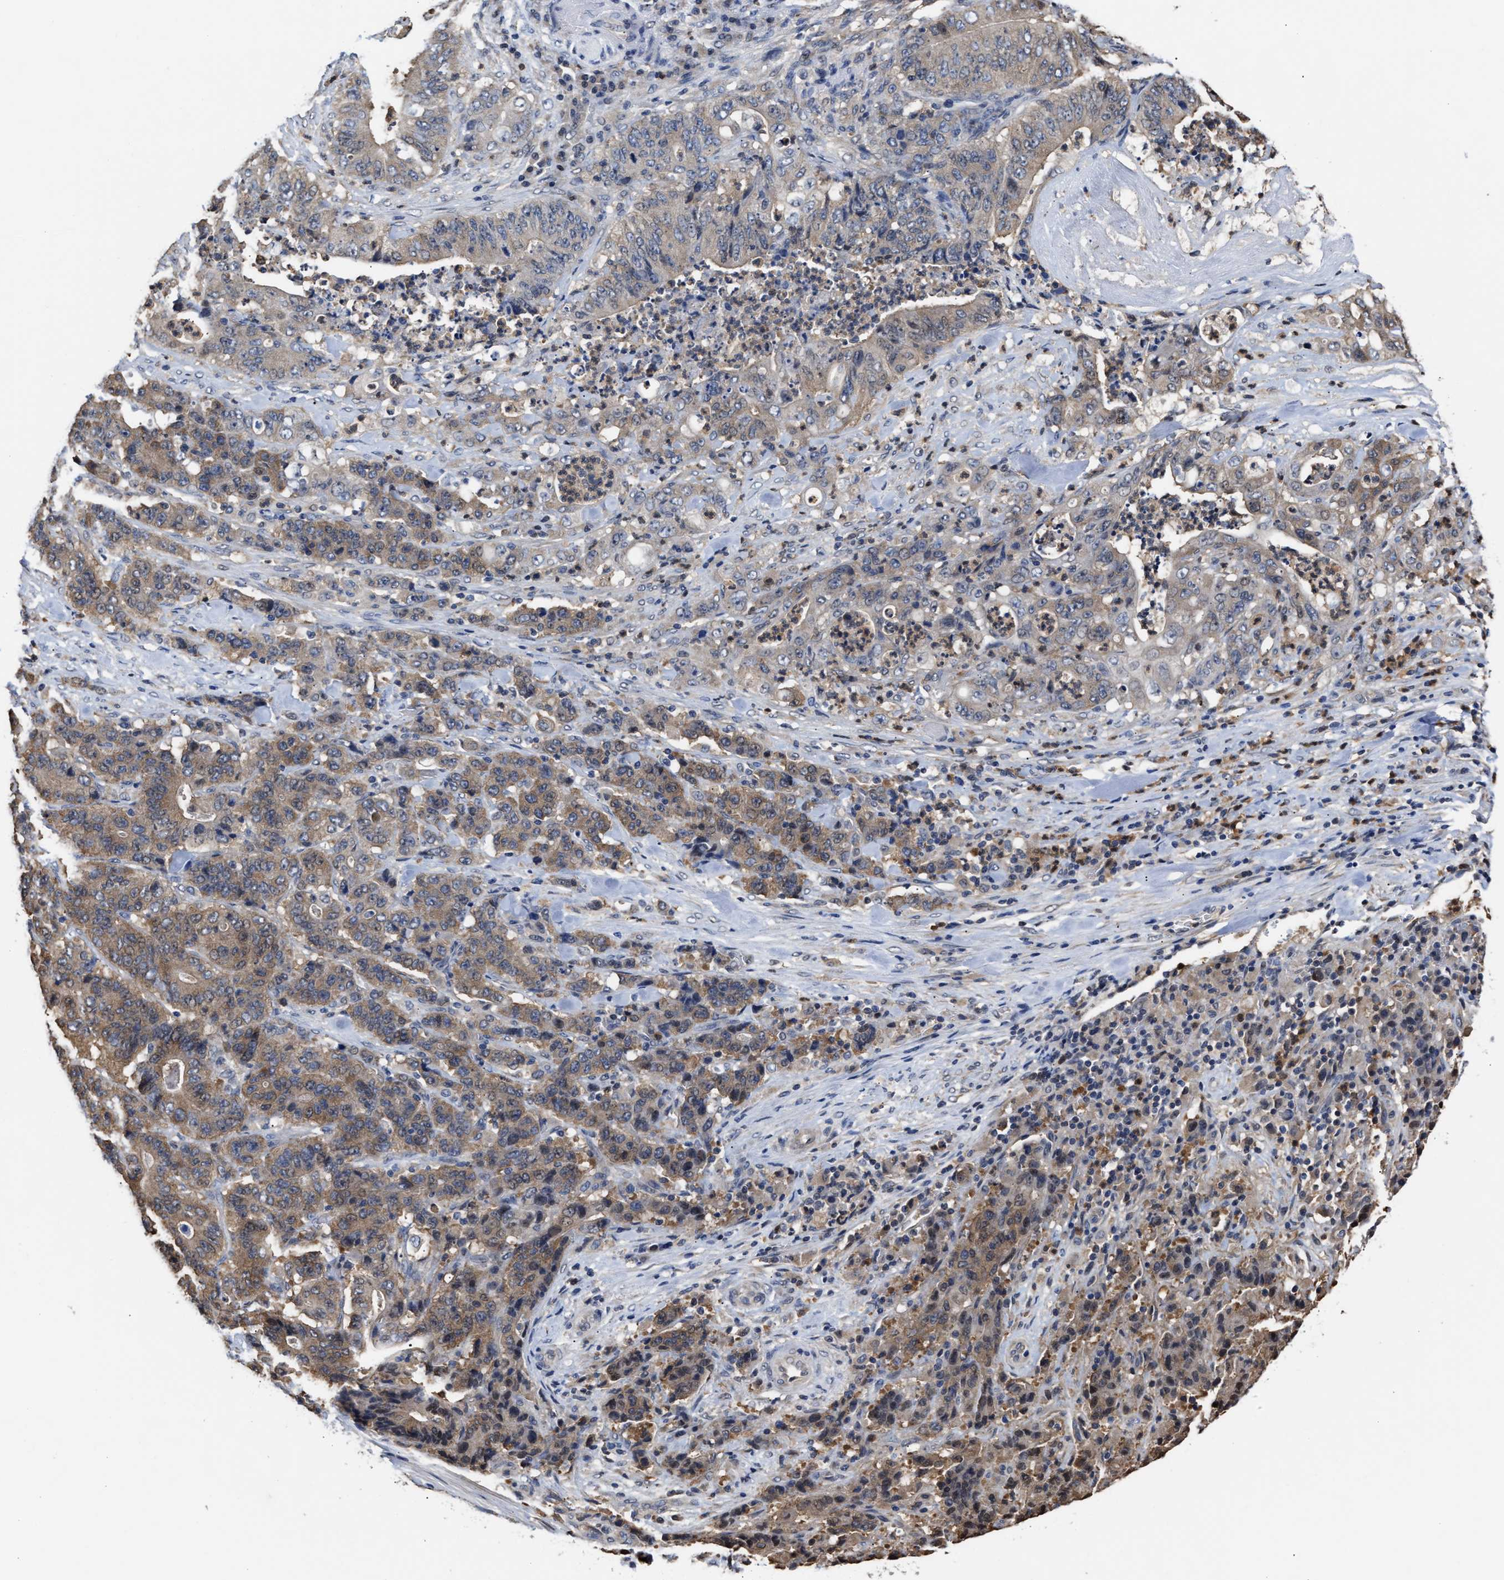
{"staining": {"intensity": "moderate", "quantity": "25%-75%", "location": "cytoplasmic/membranous"}, "tissue": "stomach cancer", "cell_type": "Tumor cells", "image_type": "cancer", "snomed": [{"axis": "morphology", "description": "Adenocarcinoma, NOS"}, {"axis": "topography", "description": "Stomach"}], "caption": "The micrograph demonstrates staining of stomach adenocarcinoma, revealing moderate cytoplasmic/membranous protein positivity (brown color) within tumor cells. The protein is stained brown, and the nuclei are stained in blue (DAB IHC with brightfield microscopy, high magnification).", "gene": "KLHDC1", "patient": {"sex": "female", "age": 73}}